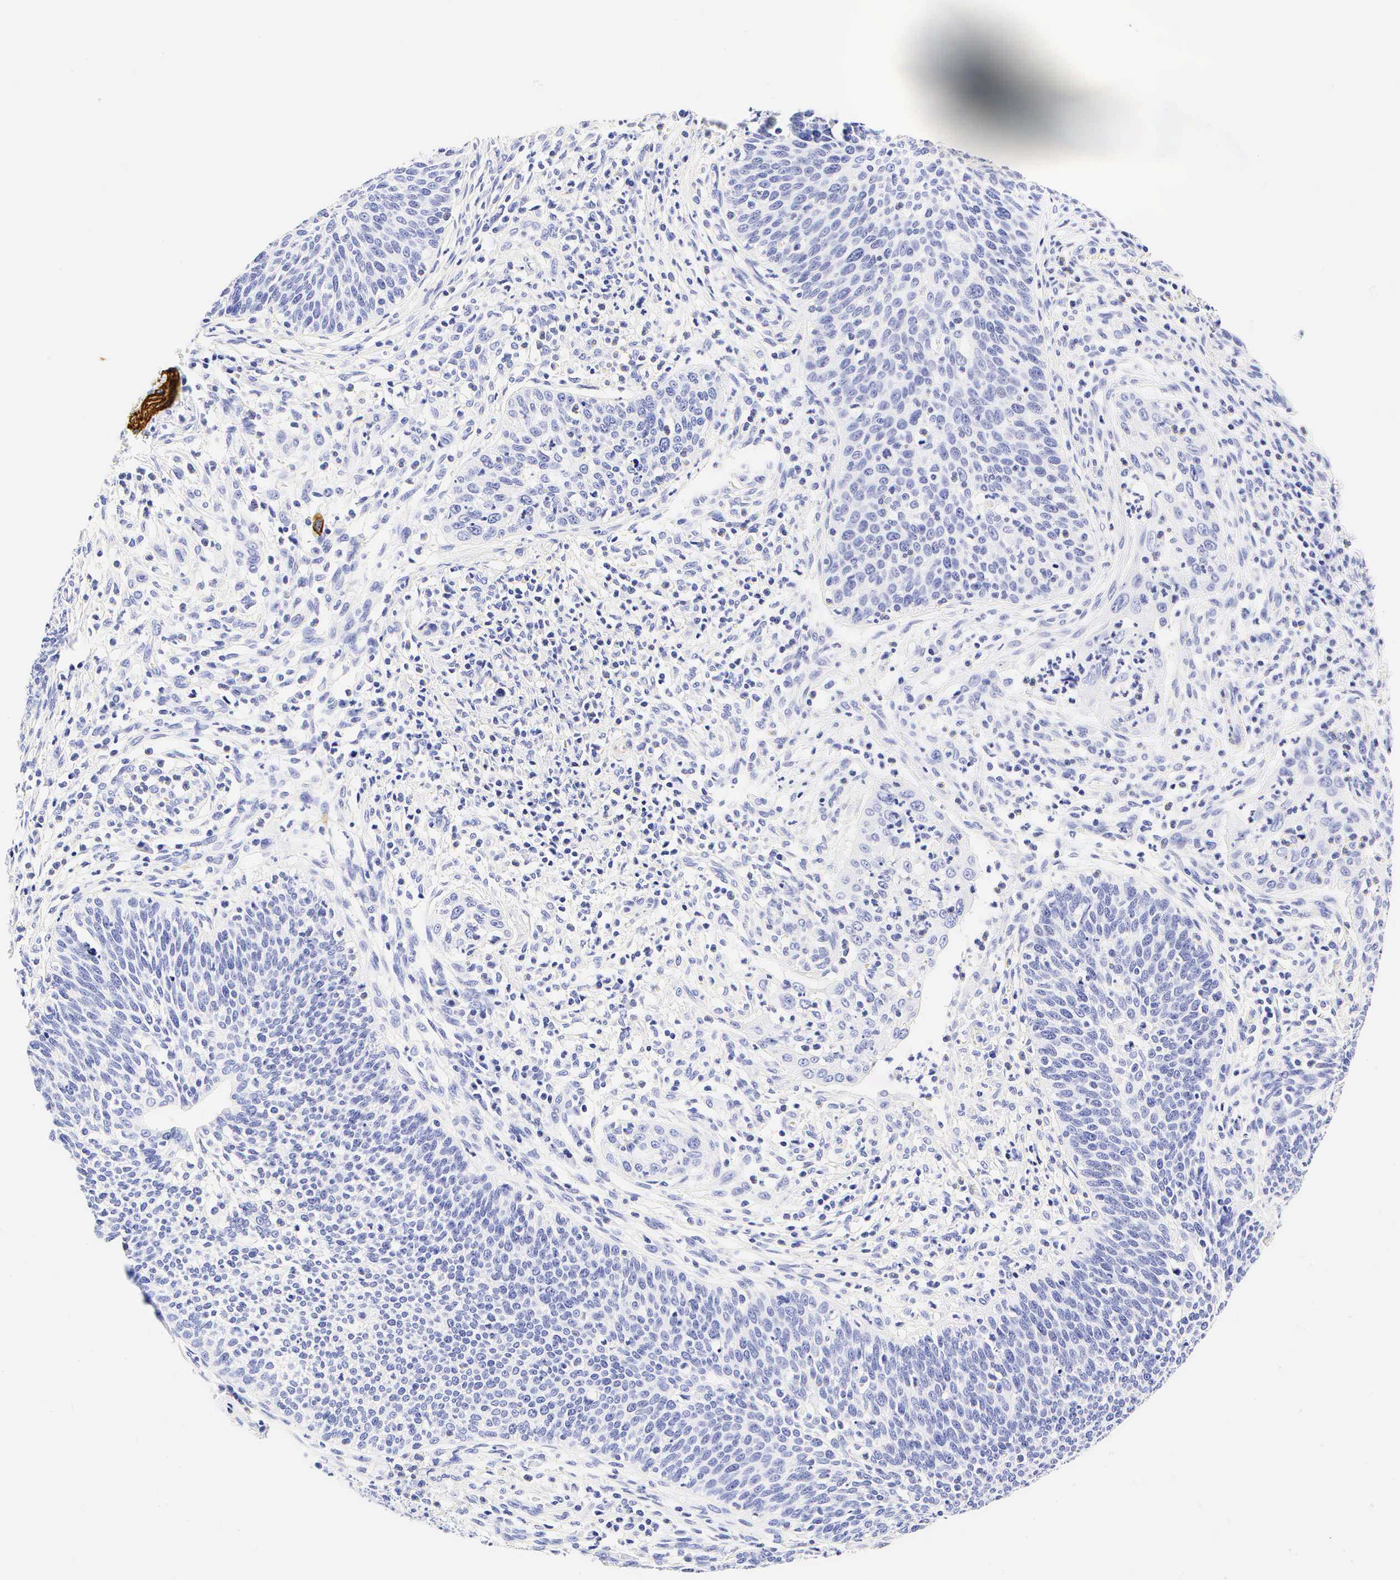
{"staining": {"intensity": "negative", "quantity": "none", "location": "none"}, "tissue": "cervical cancer", "cell_type": "Tumor cells", "image_type": "cancer", "snomed": [{"axis": "morphology", "description": "Squamous cell carcinoma, NOS"}, {"axis": "topography", "description": "Cervix"}], "caption": "A micrograph of human cervical squamous cell carcinoma is negative for staining in tumor cells.", "gene": "CALD1", "patient": {"sex": "female", "age": 41}}